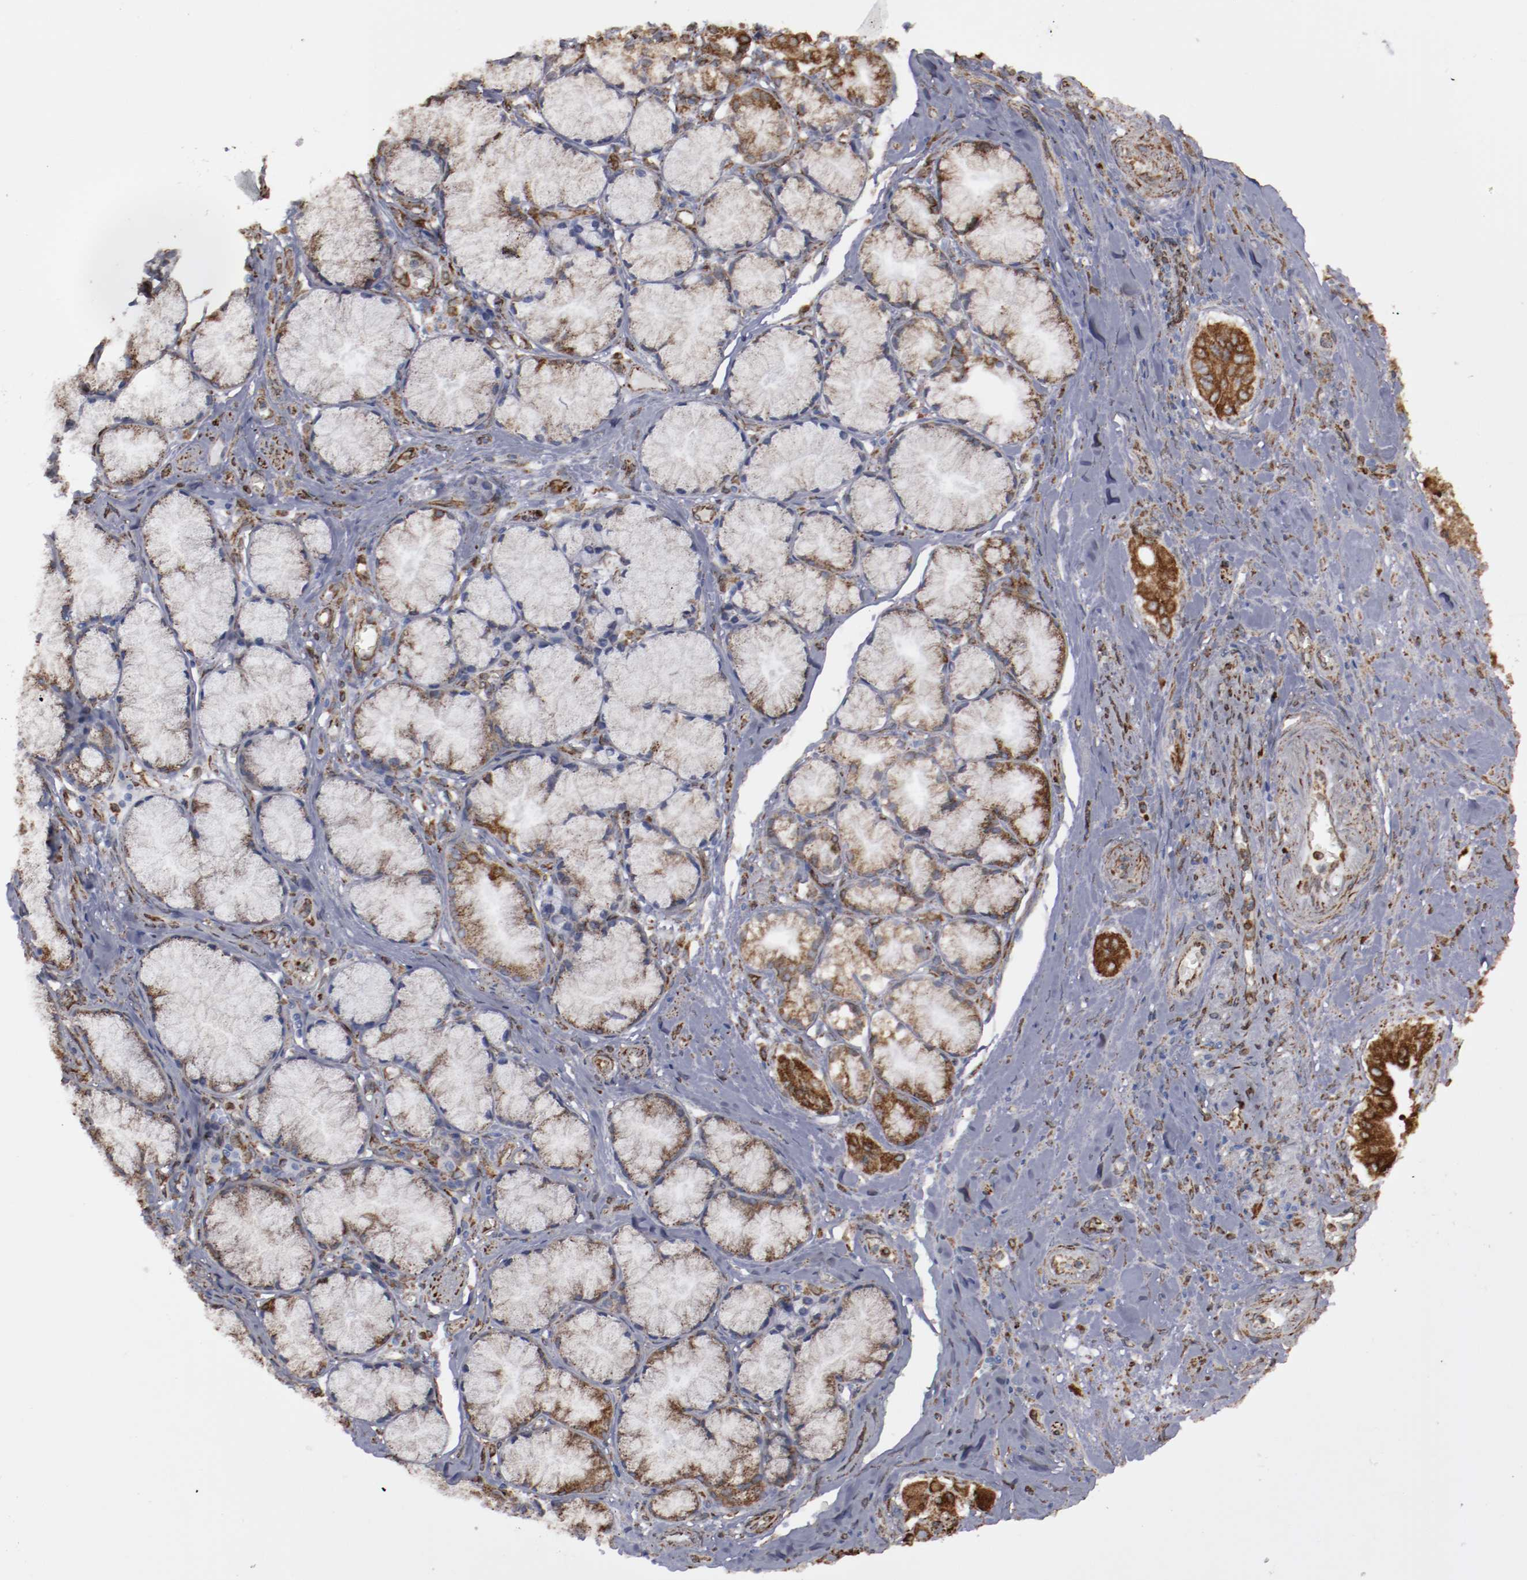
{"staining": {"intensity": "strong", "quantity": ">75%", "location": "cytoplasmic/membranous"}, "tissue": "pancreatic cancer", "cell_type": "Tumor cells", "image_type": "cancer", "snomed": [{"axis": "morphology", "description": "Adenocarcinoma, NOS"}, {"axis": "topography", "description": "Pancreas"}], "caption": "IHC image of neoplastic tissue: human adenocarcinoma (pancreatic) stained using immunohistochemistry (IHC) shows high levels of strong protein expression localized specifically in the cytoplasmic/membranous of tumor cells, appearing as a cytoplasmic/membranous brown color.", "gene": "ERLIN2", "patient": {"sex": "male", "age": 77}}